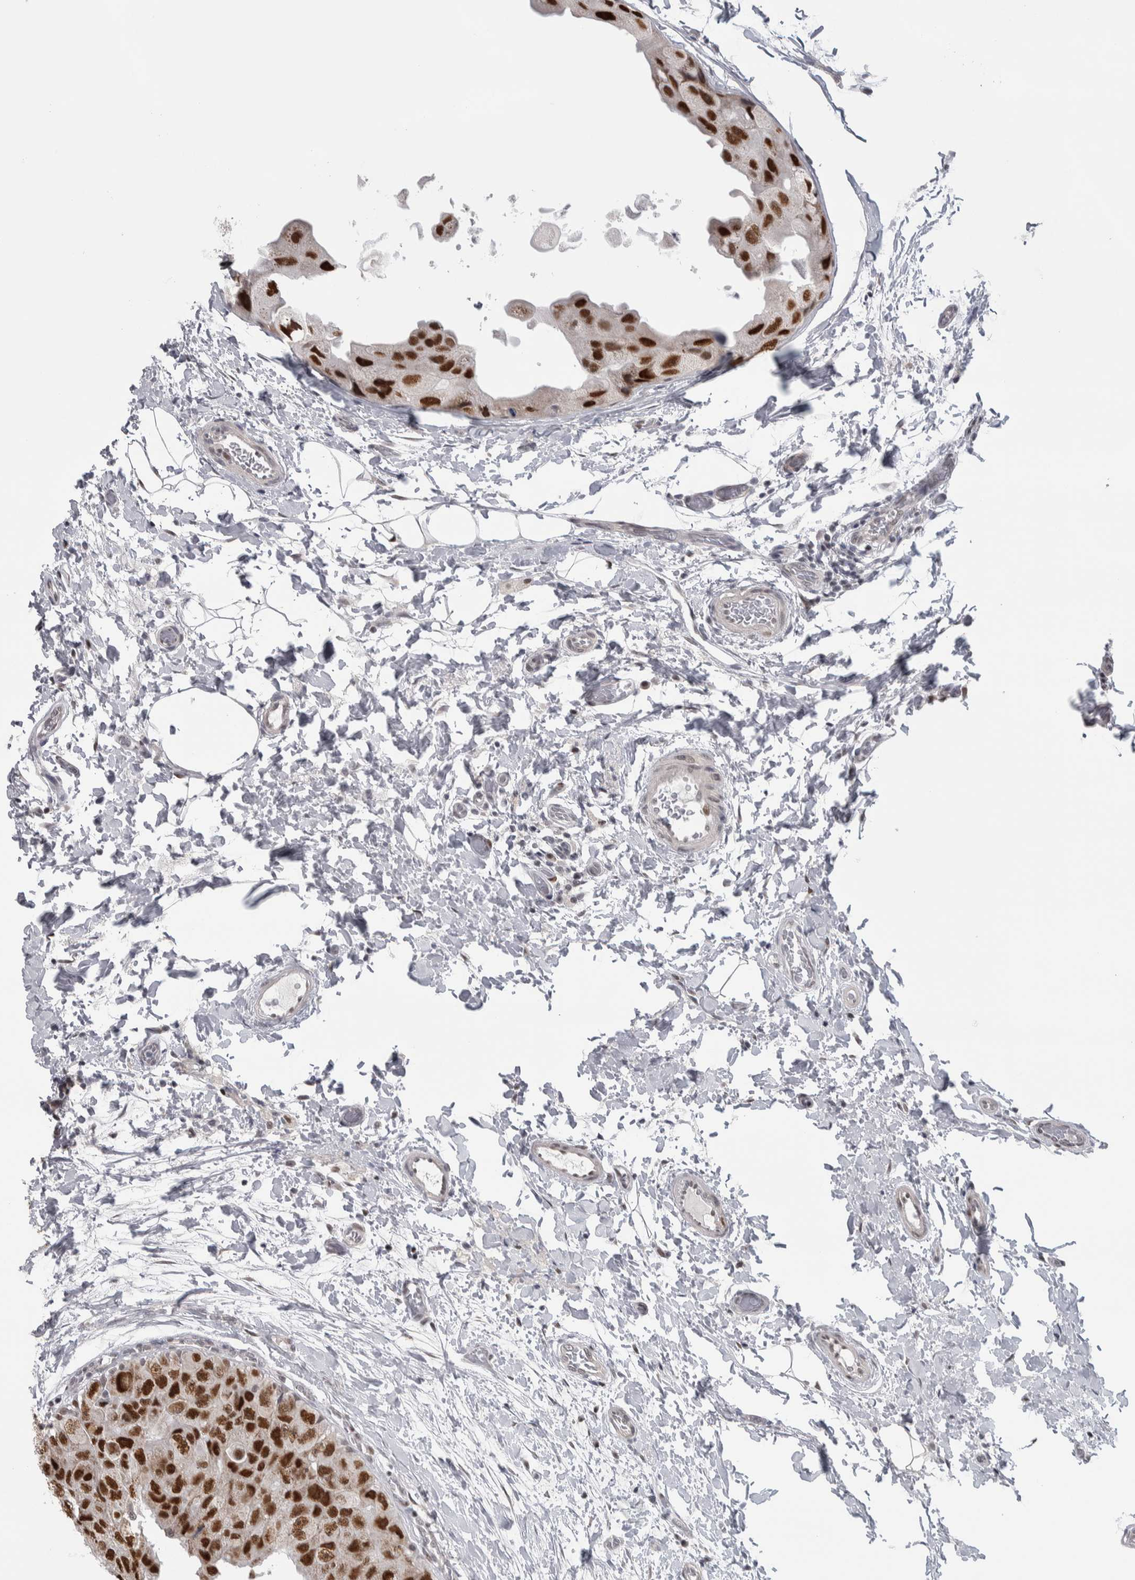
{"staining": {"intensity": "strong", "quantity": ">75%", "location": "nuclear"}, "tissue": "breast cancer", "cell_type": "Tumor cells", "image_type": "cancer", "snomed": [{"axis": "morphology", "description": "Duct carcinoma"}, {"axis": "topography", "description": "Breast"}], "caption": "Strong nuclear expression for a protein is seen in approximately >75% of tumor cells of infiltrating ductal carcinoma (breast) using immunohistochemistry (IHC).", "gene": "HEXIM2", "patient": {"sex": "female", "age": 62}}